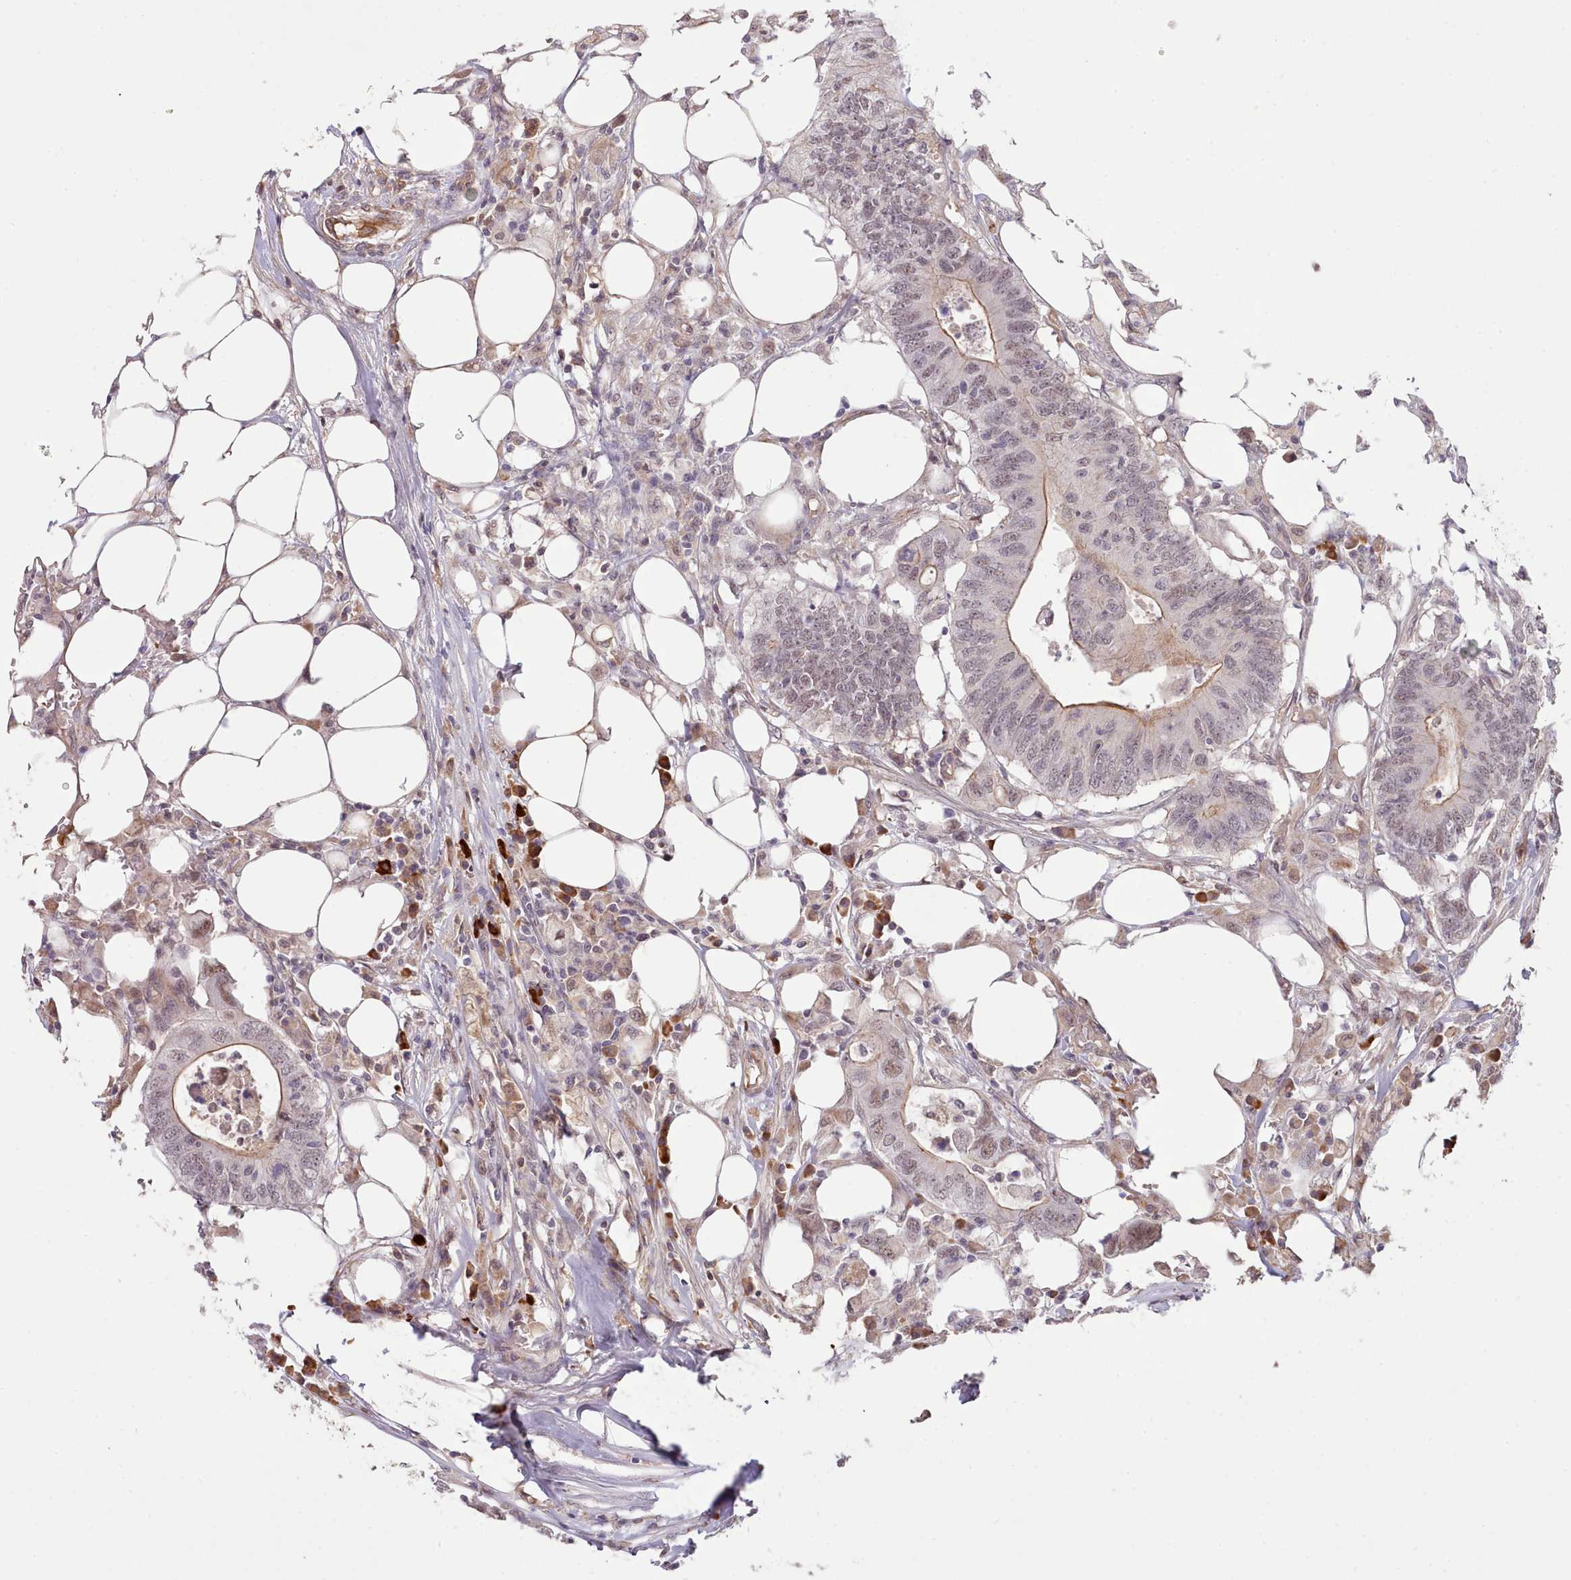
{"staining": {"intensity": "weak", "quantity": ">75%", "location": "cytoplasmic/membranous,nuclear"}, "tissue": "colorectal cancer", "cell_type": "Tumor cells", "image_type": "cancer", "snomed": [{"axis": "morphology", "description": "Adenocarcinoma, NOS"}, {"axis": "topography", "description": "Colon"}], "caption": "A photomicrograph of adenocarcinoma (colorectal) stained for a protein displays weak cytoplasmic/membranous and nuclear brown staining in tumor cells. (Brightfield microscopy of DAB IHC at high magnification).", "gene": "ZC3H13", "patient": {"sex": "male", "age": 71}}